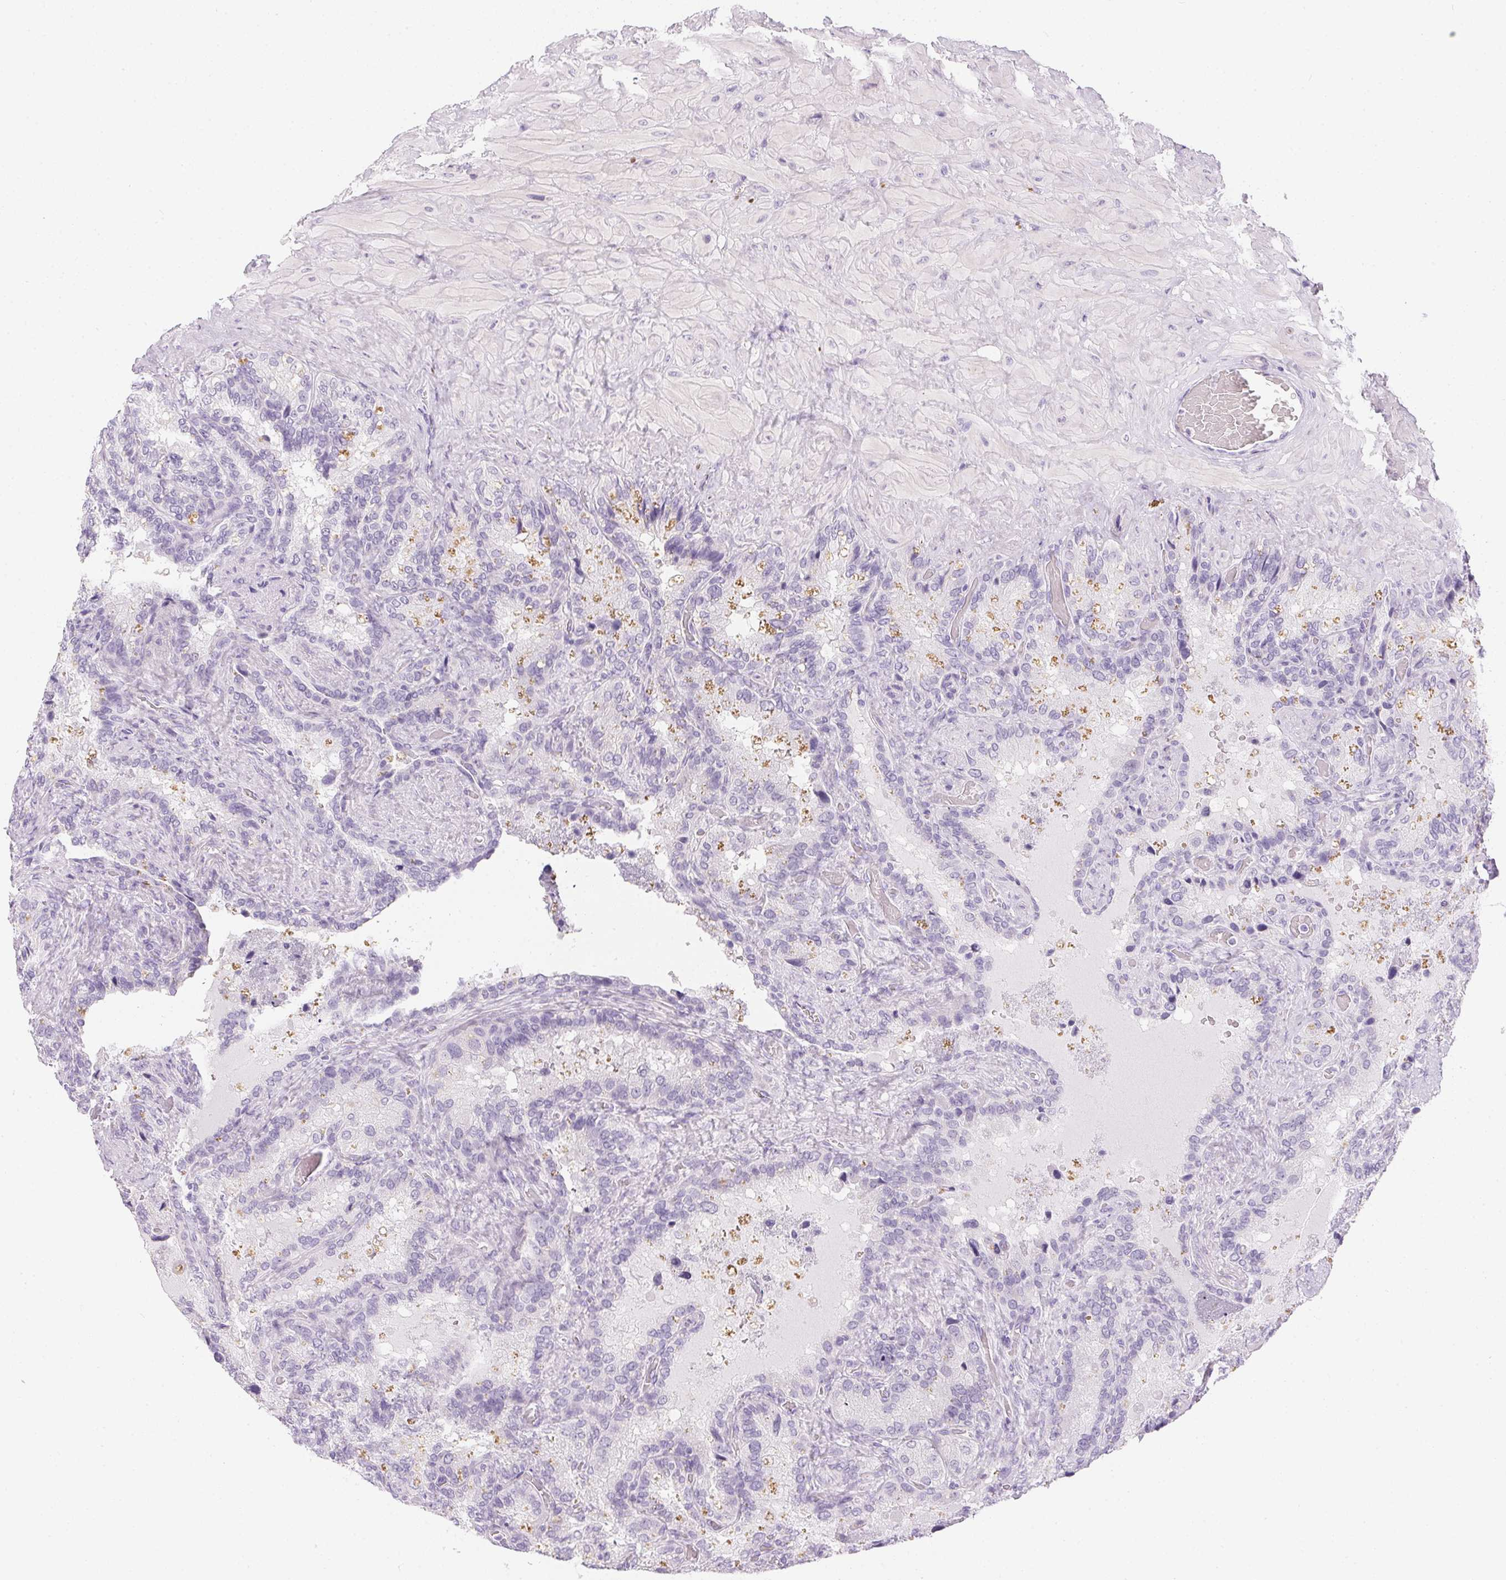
{"staining": {"intensity": "negative", "quantity": "none", "location": "none"}, "tissue": "seminal vesicle", "cell_type": "Glandular cells", "image_type": "normal", "snomed": [{"axis": "morphology", "description": "Normal tissue, NOS"}, {"axis": "topography", "description": "Seminal veicle"}], "caption": "An immunohistochemistry image of normal seminal vesicle is shown. There is no staining in glandular cells of seminal vesicle.", "gene": "PPY", "patient": {"sex": "male", "age": 60}}